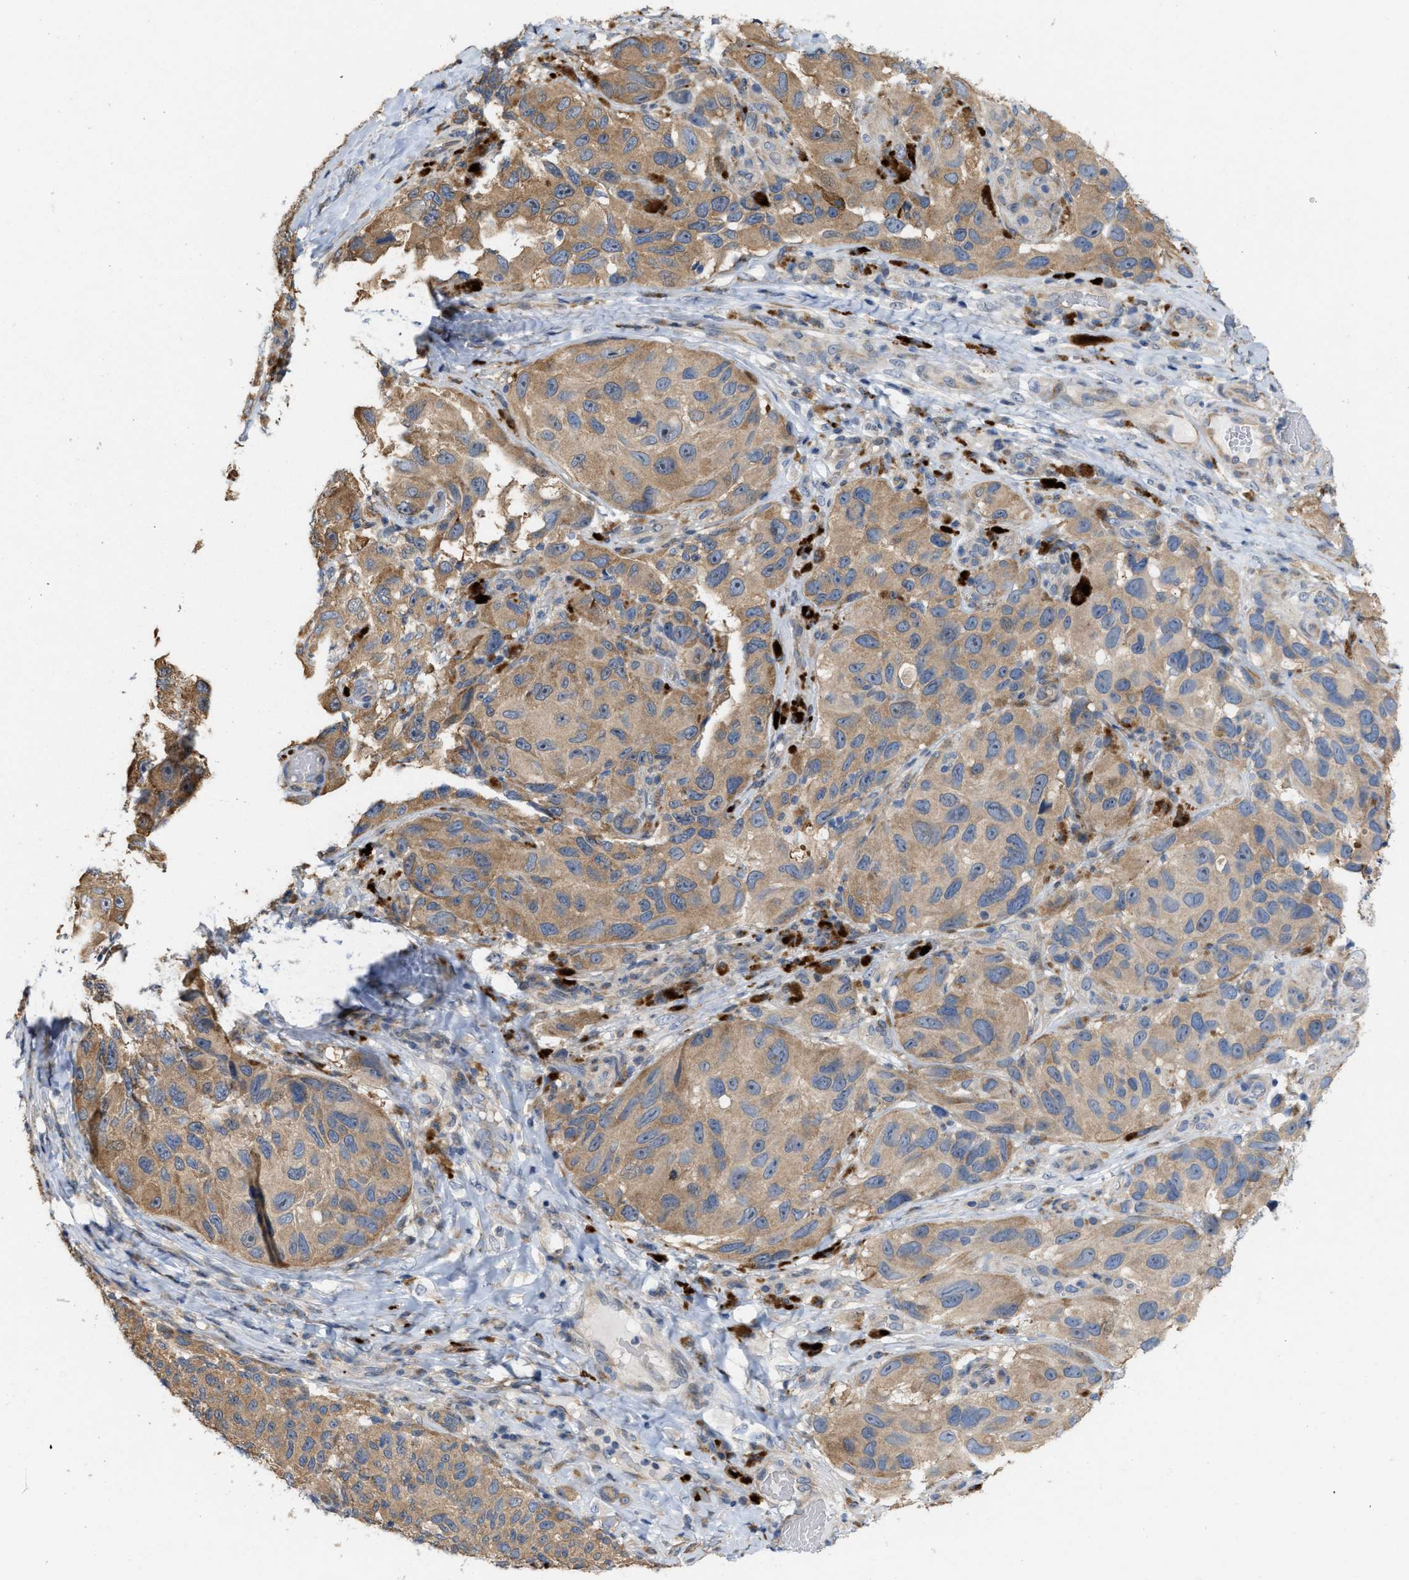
{"staining": {"intensity": "moderate", "quantity": ">75%", "location": "cytoplasmic/membranous"}, "tissue": "melanoma", "cell_type": "Tumor cells", "image_type": "cancer", "snomed": [{"axis": "morphology", "description": "Malignant melanoma, NOS"}, {"axis": "topography", "description": "Skin"}], "caption": "Protein expression by IHC reveals moderate cytoplasmic/membranous staining in approximately >75% of tumor cells in malignant melanoma.", "gene": "CSNK1A1", "patient": {"sex": "female", "age": 73}}